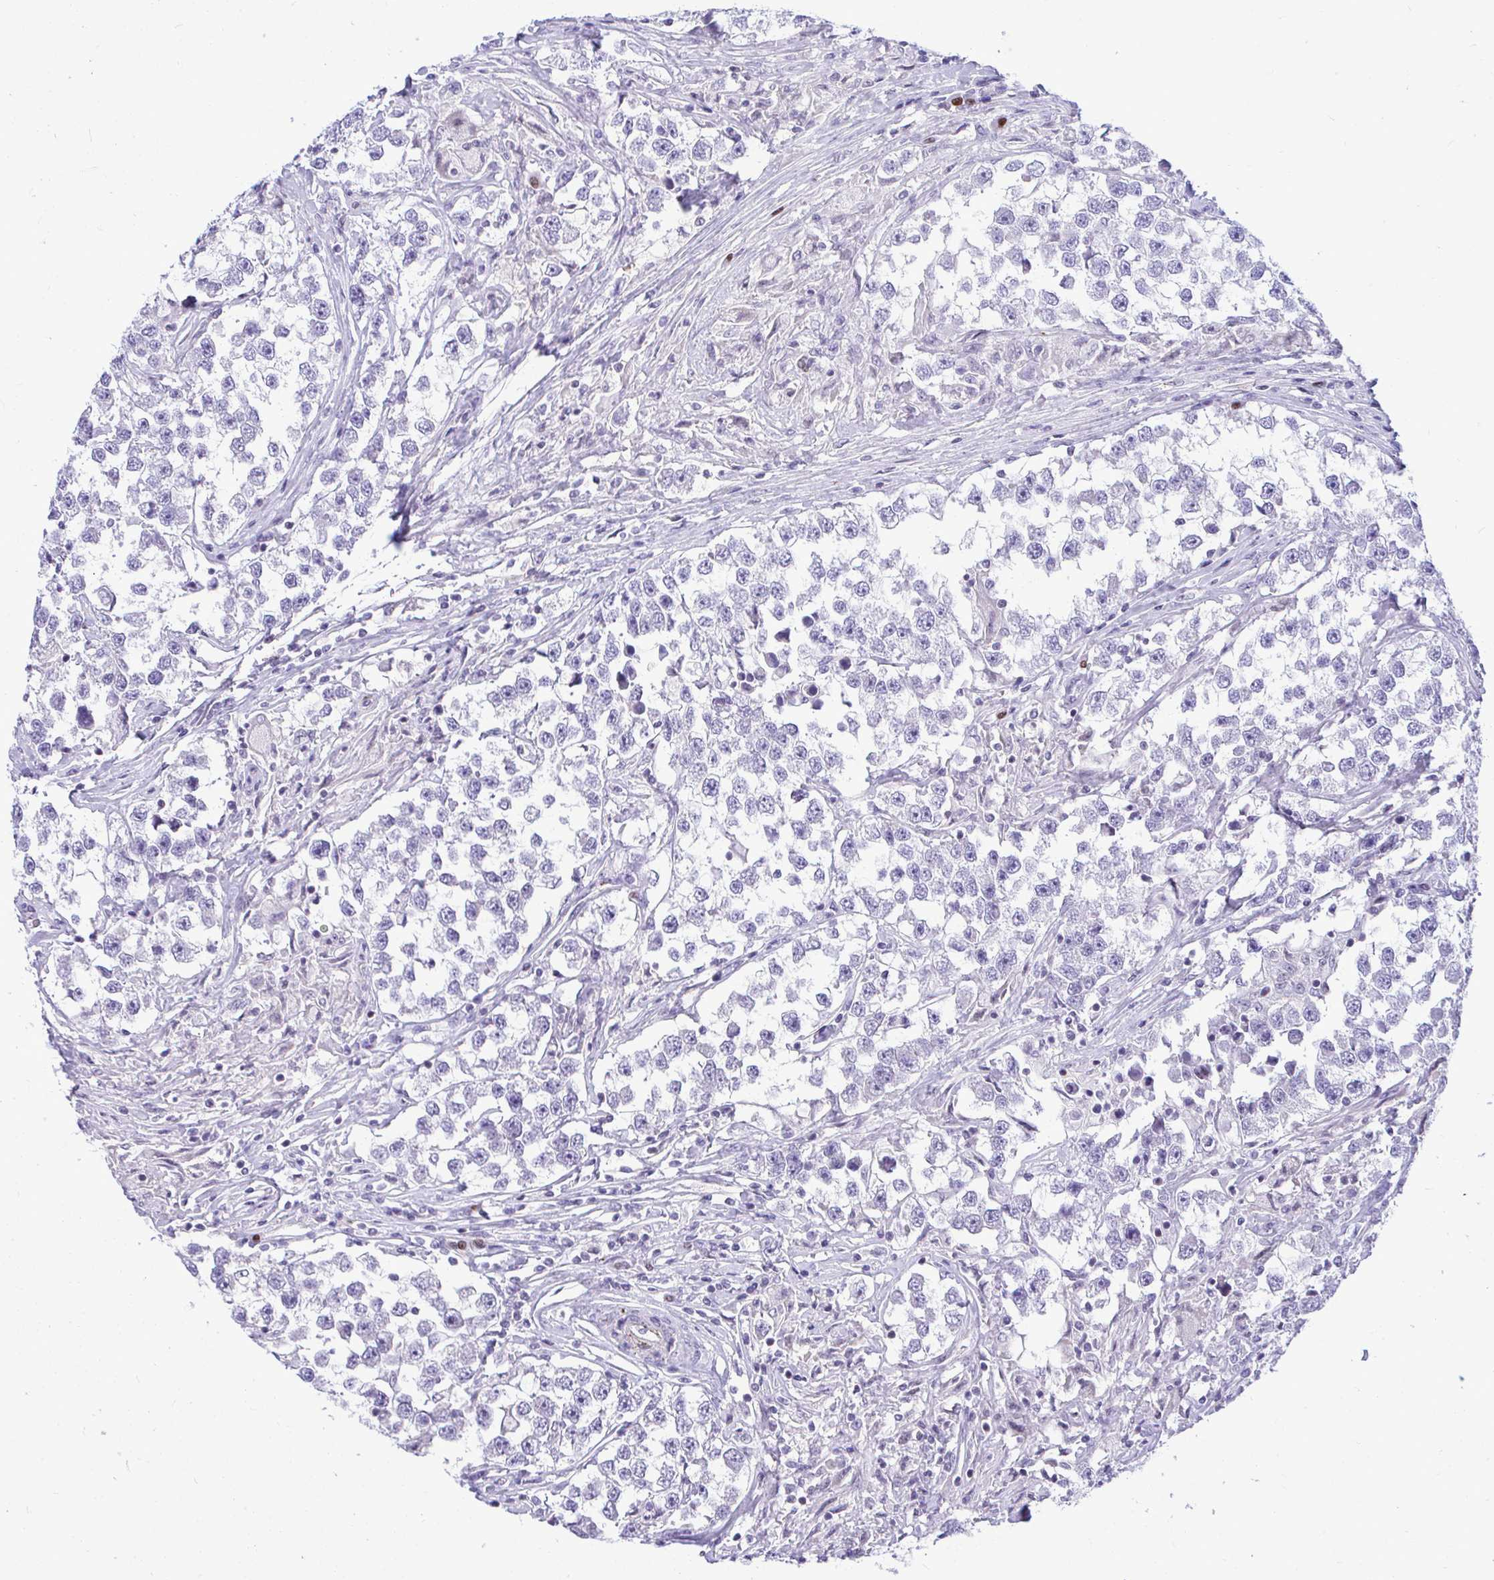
{"staining": {"intensity": "negative", "quantity": "none", "location": "none"}, "tissue": "testis cancer", "cell_type": "Tumor cells", "image_type": "cancer", "snomed": [{"axis": "morphology", "description": "Seminoma, NOS"}, {"axis": "topography", "description": "Testis"}], "caption": "A histopathology image of testis cancer (seminoma) stained for a protein exhibits no brown staining in tumor cells.", "gene": "SLC25A51", "patient": {"sex": "male", "age": 46}}